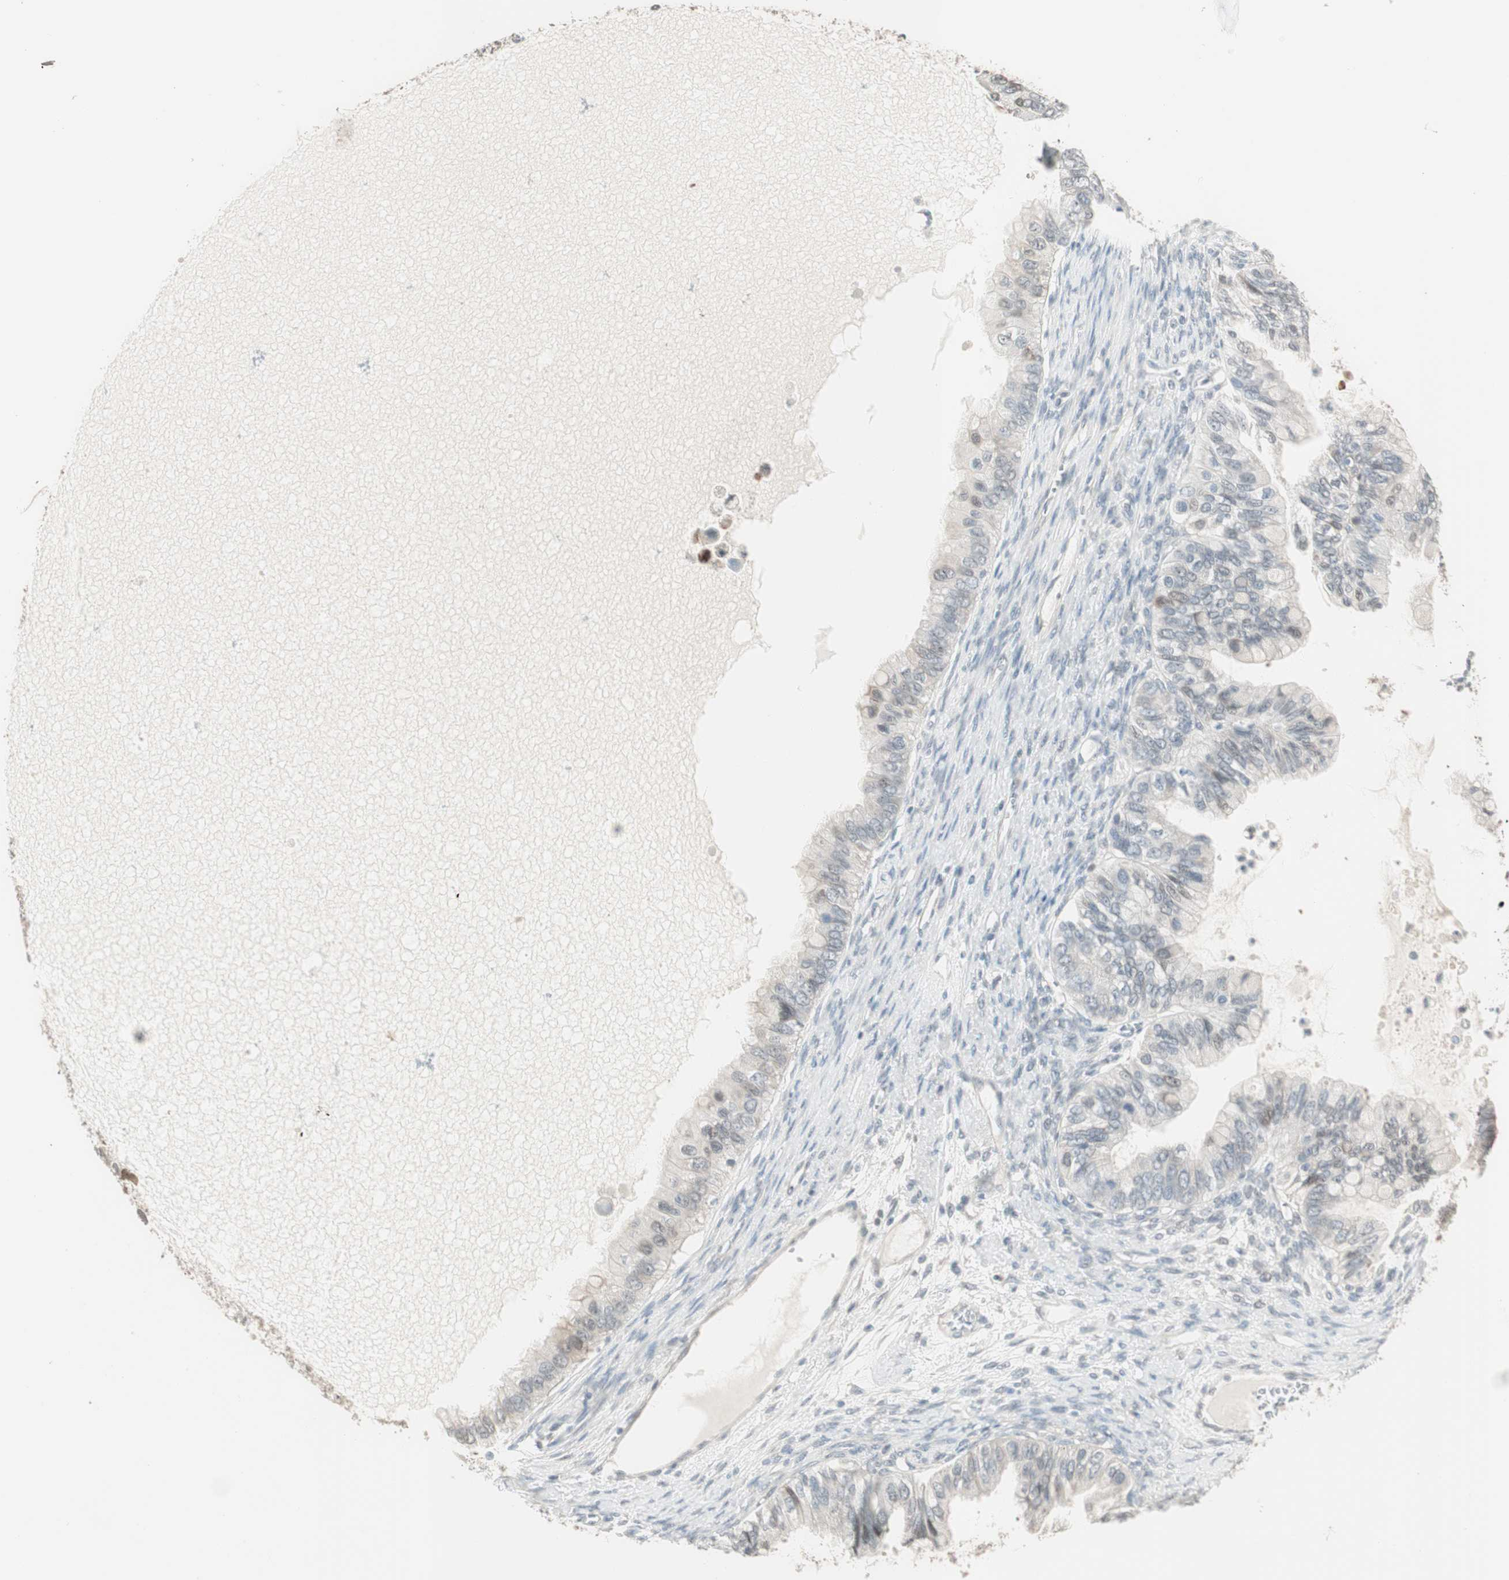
{"staining": {"intensity": "weak", "quantity": "25%-75%", "location": "cytoplasmic/membranous,nuclear"}, "tissue": "ovarian cancer", "cell_type": "Tumor cells", "image_type": "cancer", "snomed": [{"axis": "morphology", "description": "Cystadenocarcinoma, mucinous, NOS"}, {"axis": "topography", "description": "Ovary"}], "caption": "Human ovarian mucinous cystadenocarcinoma stained for a protein (brown) shows weak cytoplasmic/membranous and nuclear positive staining in approximately 25%-75% of tumor cells.", "gene": "PDZK1", "patient": {"sex": "female", "age": 80}}